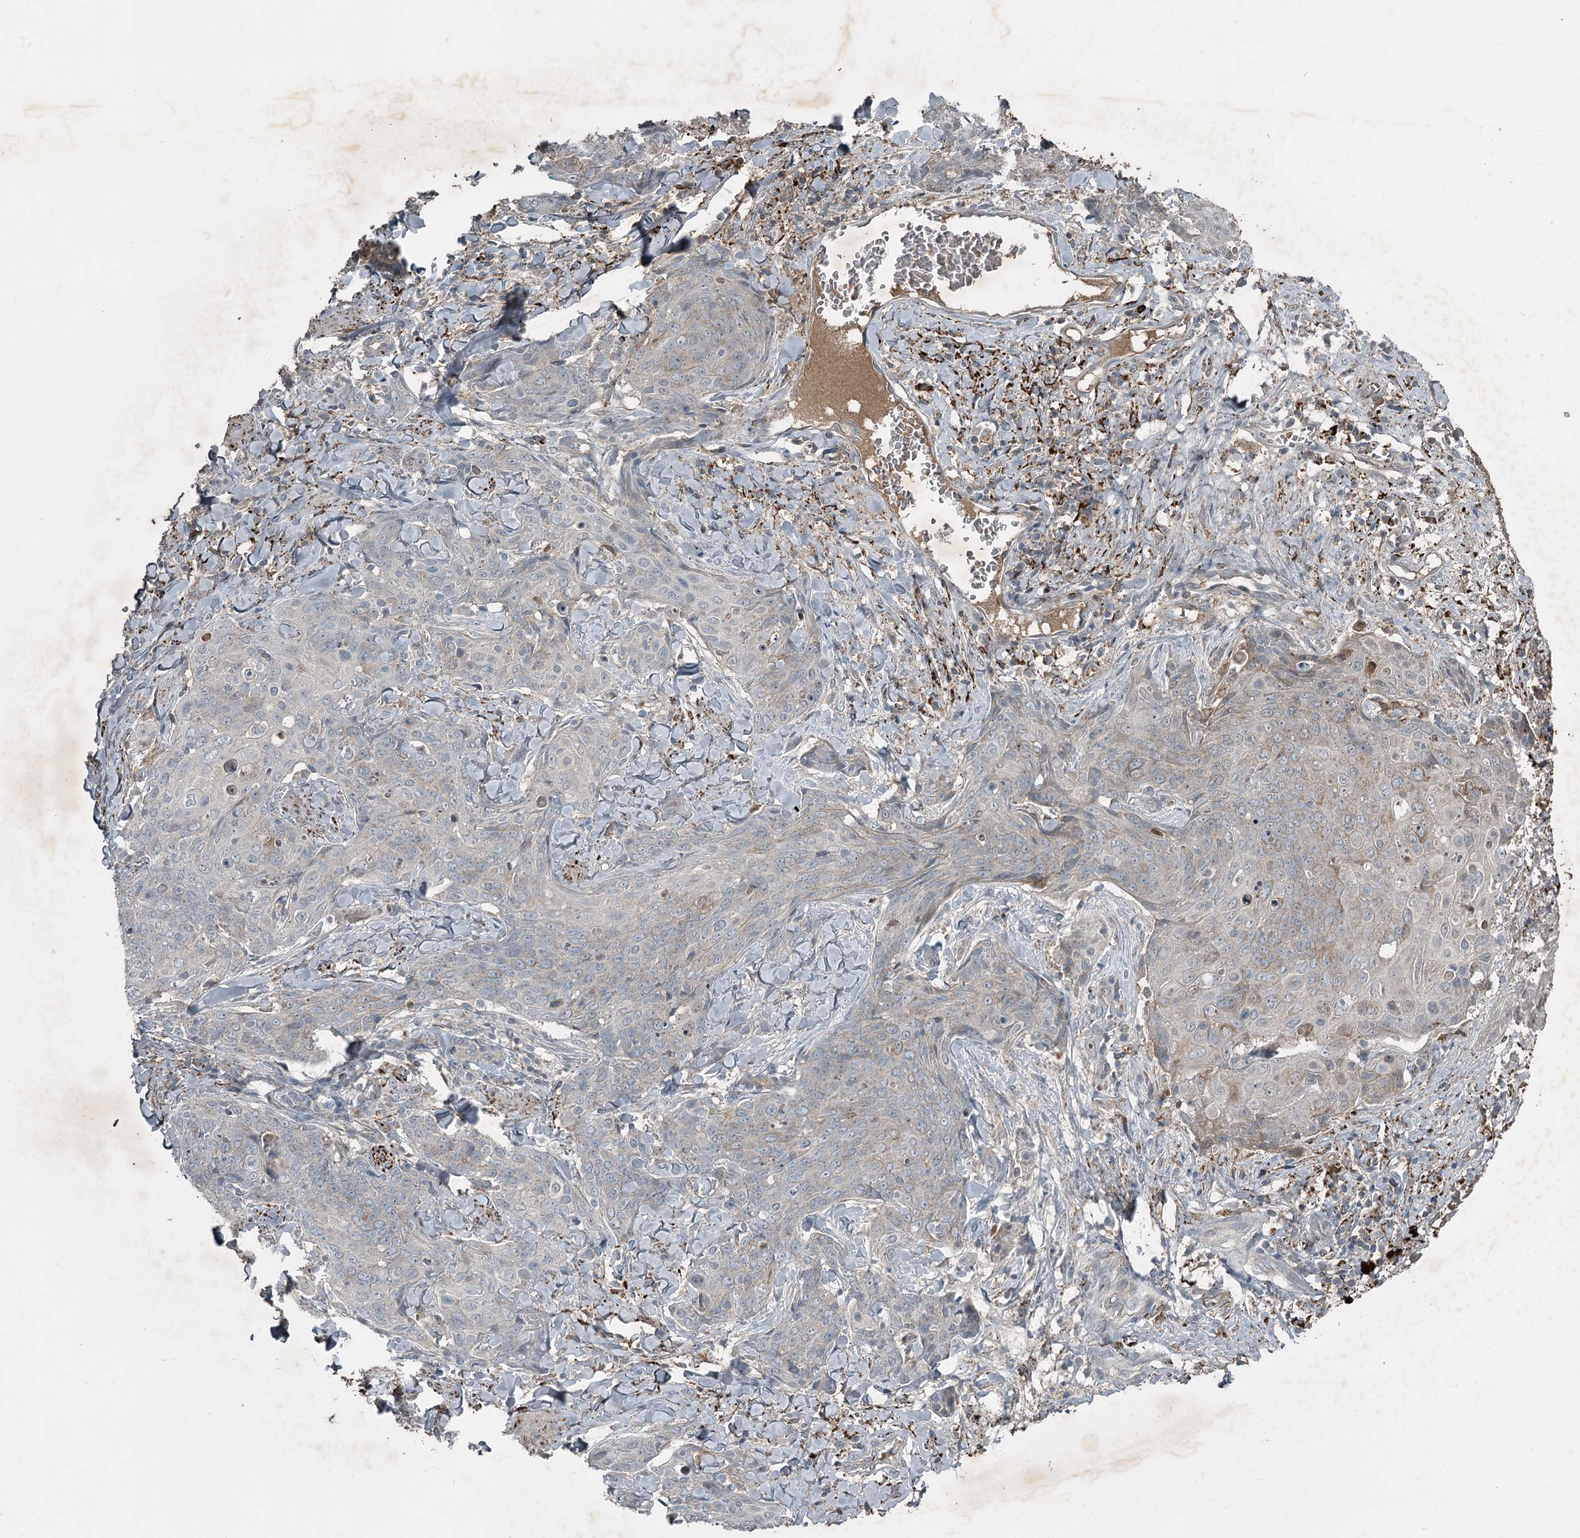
{"staining": {"intensity": "negative", "quantity": "none", "location": "none"}, "tissue": "skin cancer", "cell_type": "Tumor cells", "image_type": "cancer", "snomed": [{"axis": "morphology", "description": "Squamous cell carcinoma, NOS"}, {"axis": "topography", "description": "Skin"}, {"axis": "topography", "description": "Vulva"}], "caption": "Human skin cancer stained for a protein using immunohistochemistry (IHC) displays no expression in tumor cells.", "gene": "SLC39A8", "patient": {"sex": "female", "age": 85}}